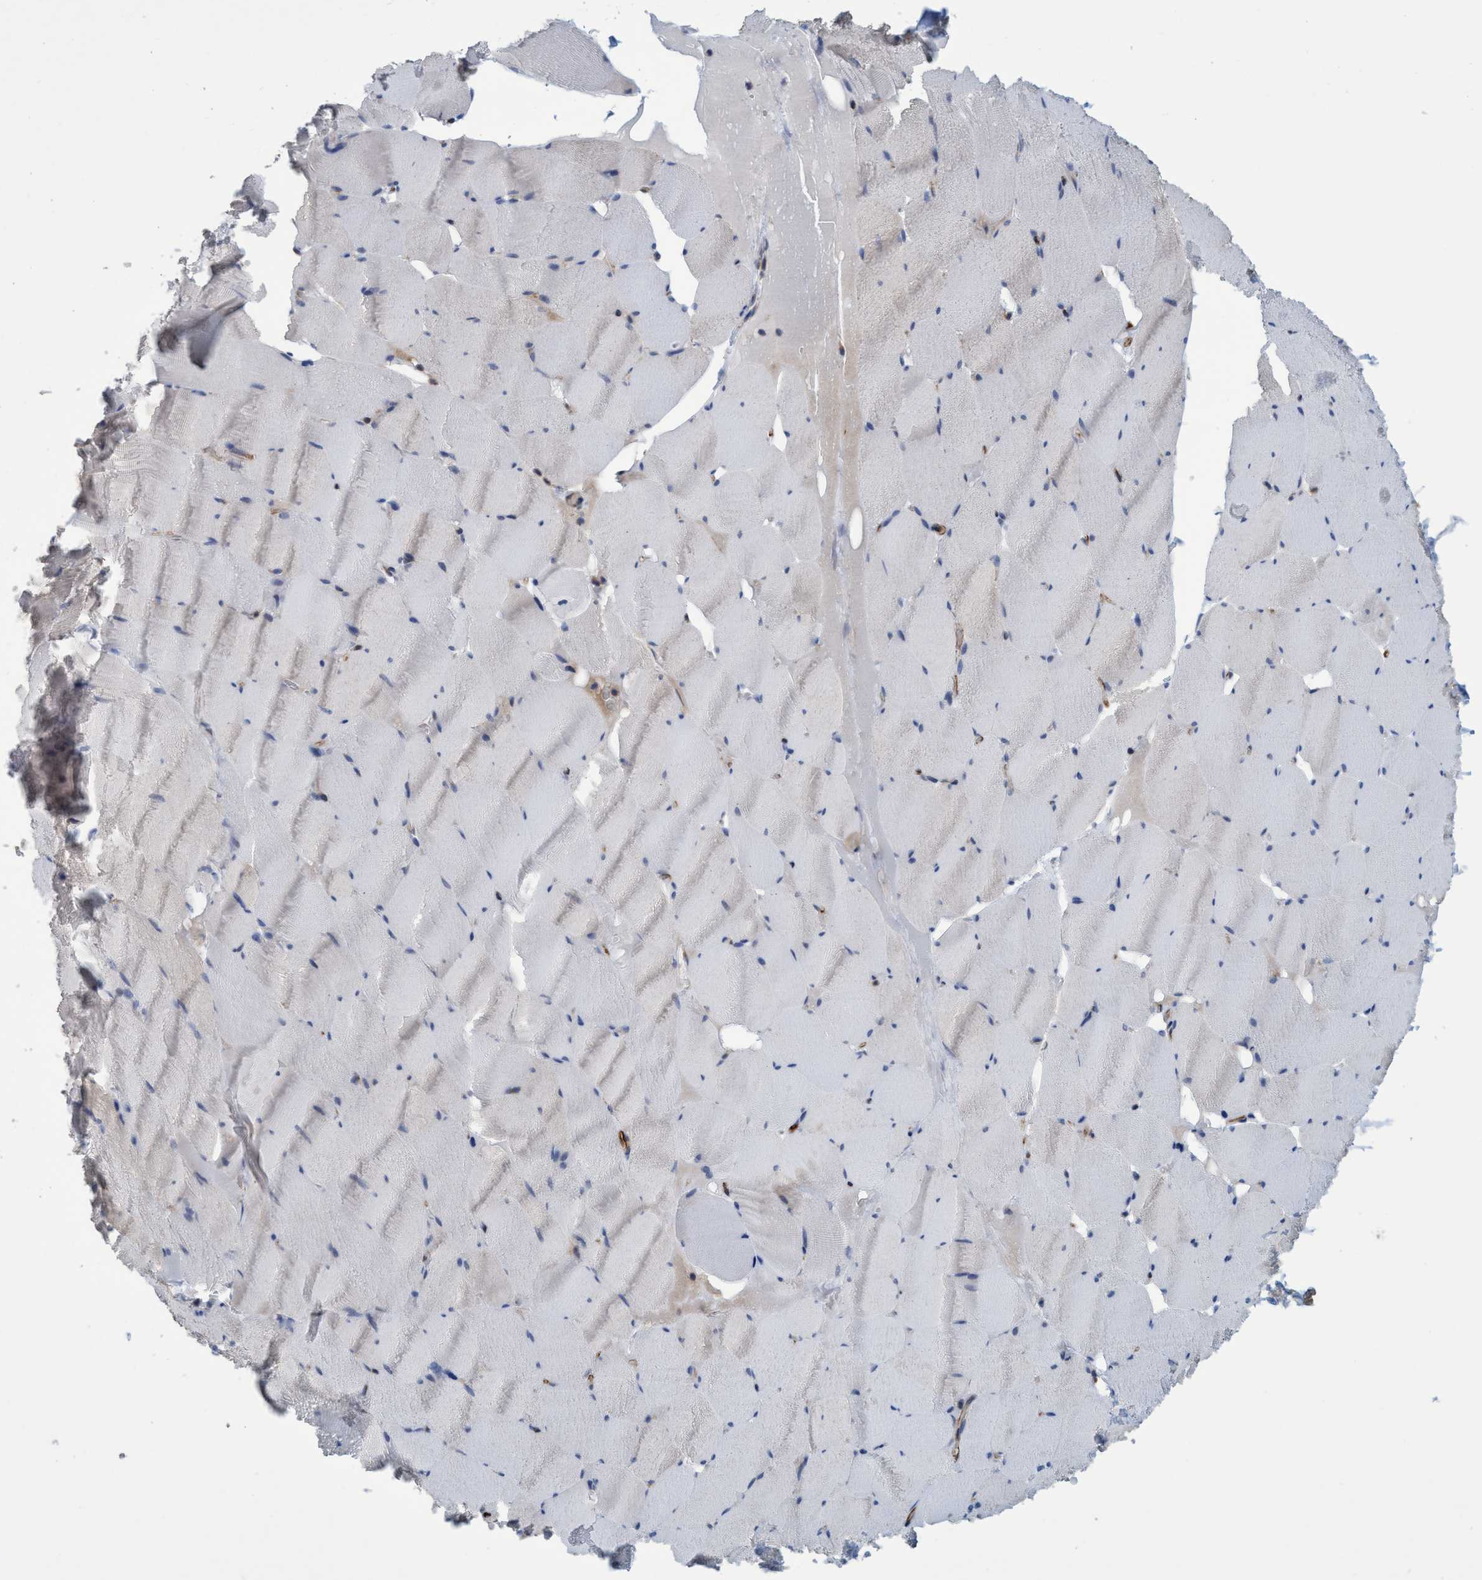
{"staining": {"intensity": "negative", "quantity": "none", "location": "none"}, "tissue": "skeletal muscle", "cell_type": "Myocytes", "image_type": "normal", "snomed": [{"axis": "morphology", "description": "Normal tissue, NOS"}, {"axis": "topography", "description": "Skeletal muscle"}], "caption": "Benign skeletal muscle was stained to show a protein in brown. There is no significant expression in myocytes. (Brightfield microscopy of DAB (3,3'-diaminobenzidine) IHC at high magnification).", "gene": "SLC43A2", "patient": {"sex": "male", "age": 62}}